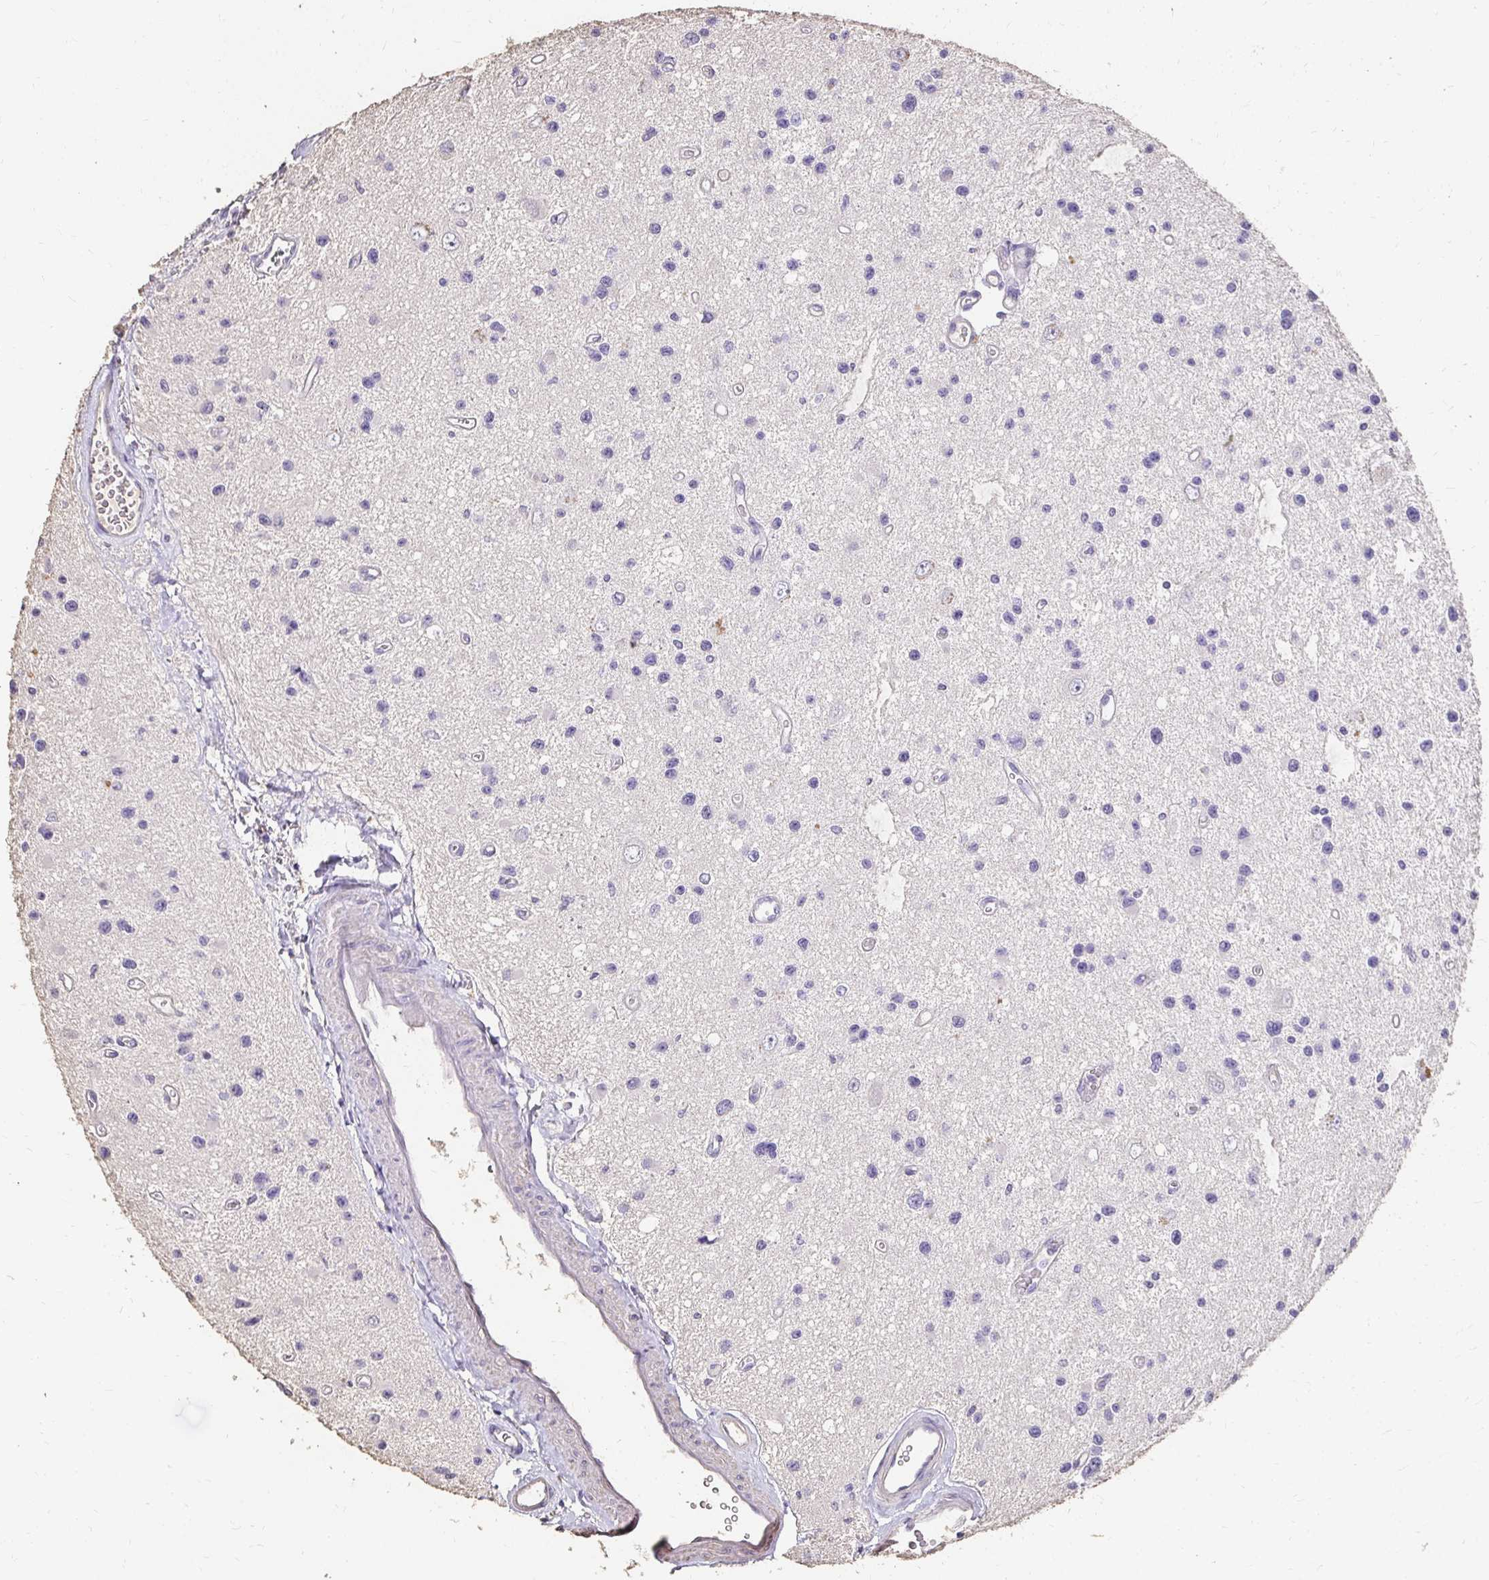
{"staining": {"intensity": "negative", "quantity": "none", "location": "none"}, "tissue": "glioma", "cell_type": "Tumor cells", "image_type": "cancer", "snomed": [{"axis": "morphology", "description": "Glioma, malignant, Low grade"}, {"axis": "topography", "description": "Brain"}], "caption": "Immunohistochemical staining of human glioma exhibits no significant expression in tumor cells.", "gene": "UGT1A6", "patient": {"sex": "male", "age": 43}}